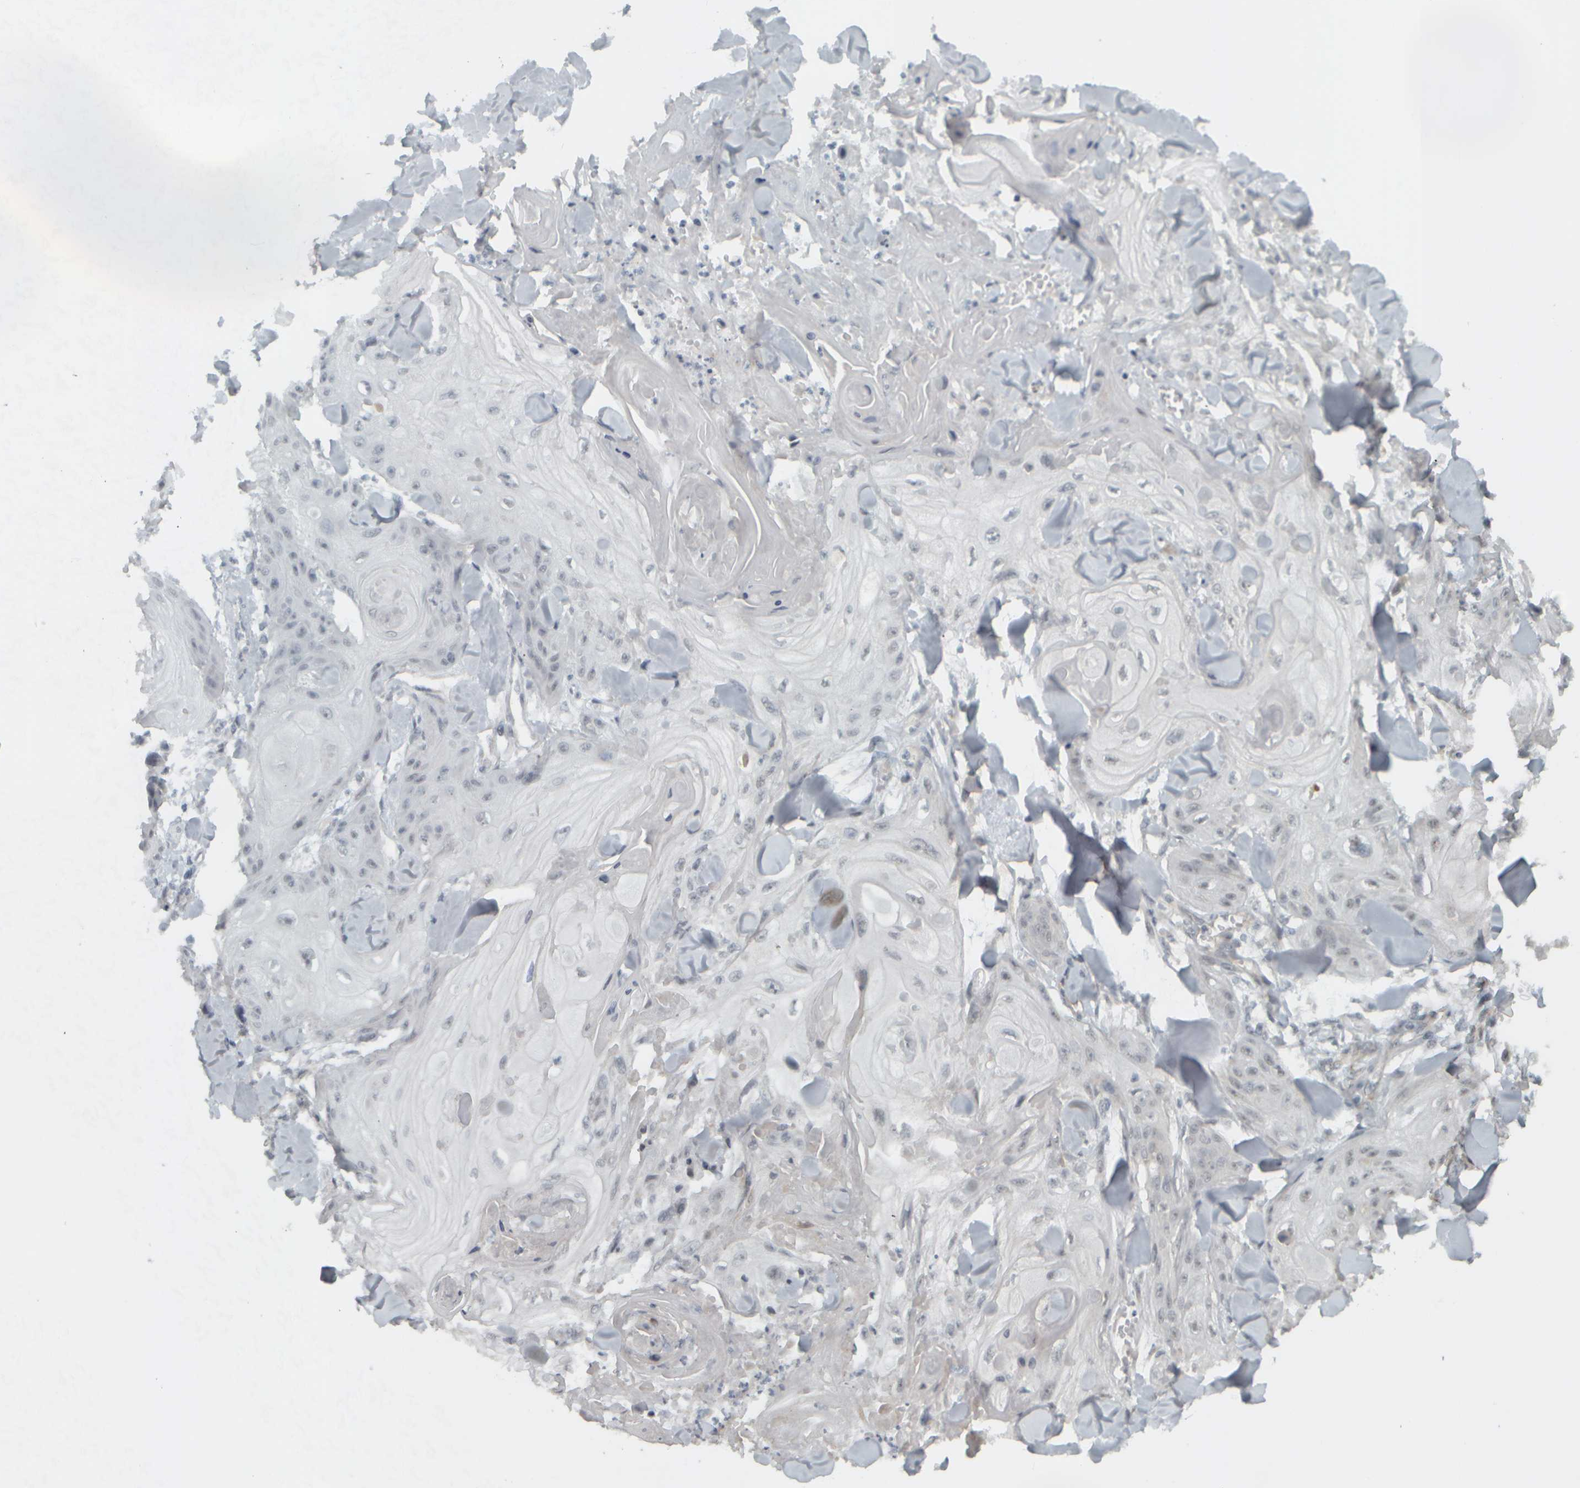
{"staining": {"intensity": "negative", "quantity": "none", "location": "none"}, "tissue": "skin cancer", "cell_type": "Tumor cells", "image_type": "cancer", "snomed": [{"axis": "morphology", "description": "Squamous cell carcinoma, NOS"}, {"axis": "topography", "description": "Skin"}], "caption": "The histopathology image reveals no significant staining in tumor cells of skin cancer.", "gene": "NAPG", "patient": {"sex": "male", "age": 74}}